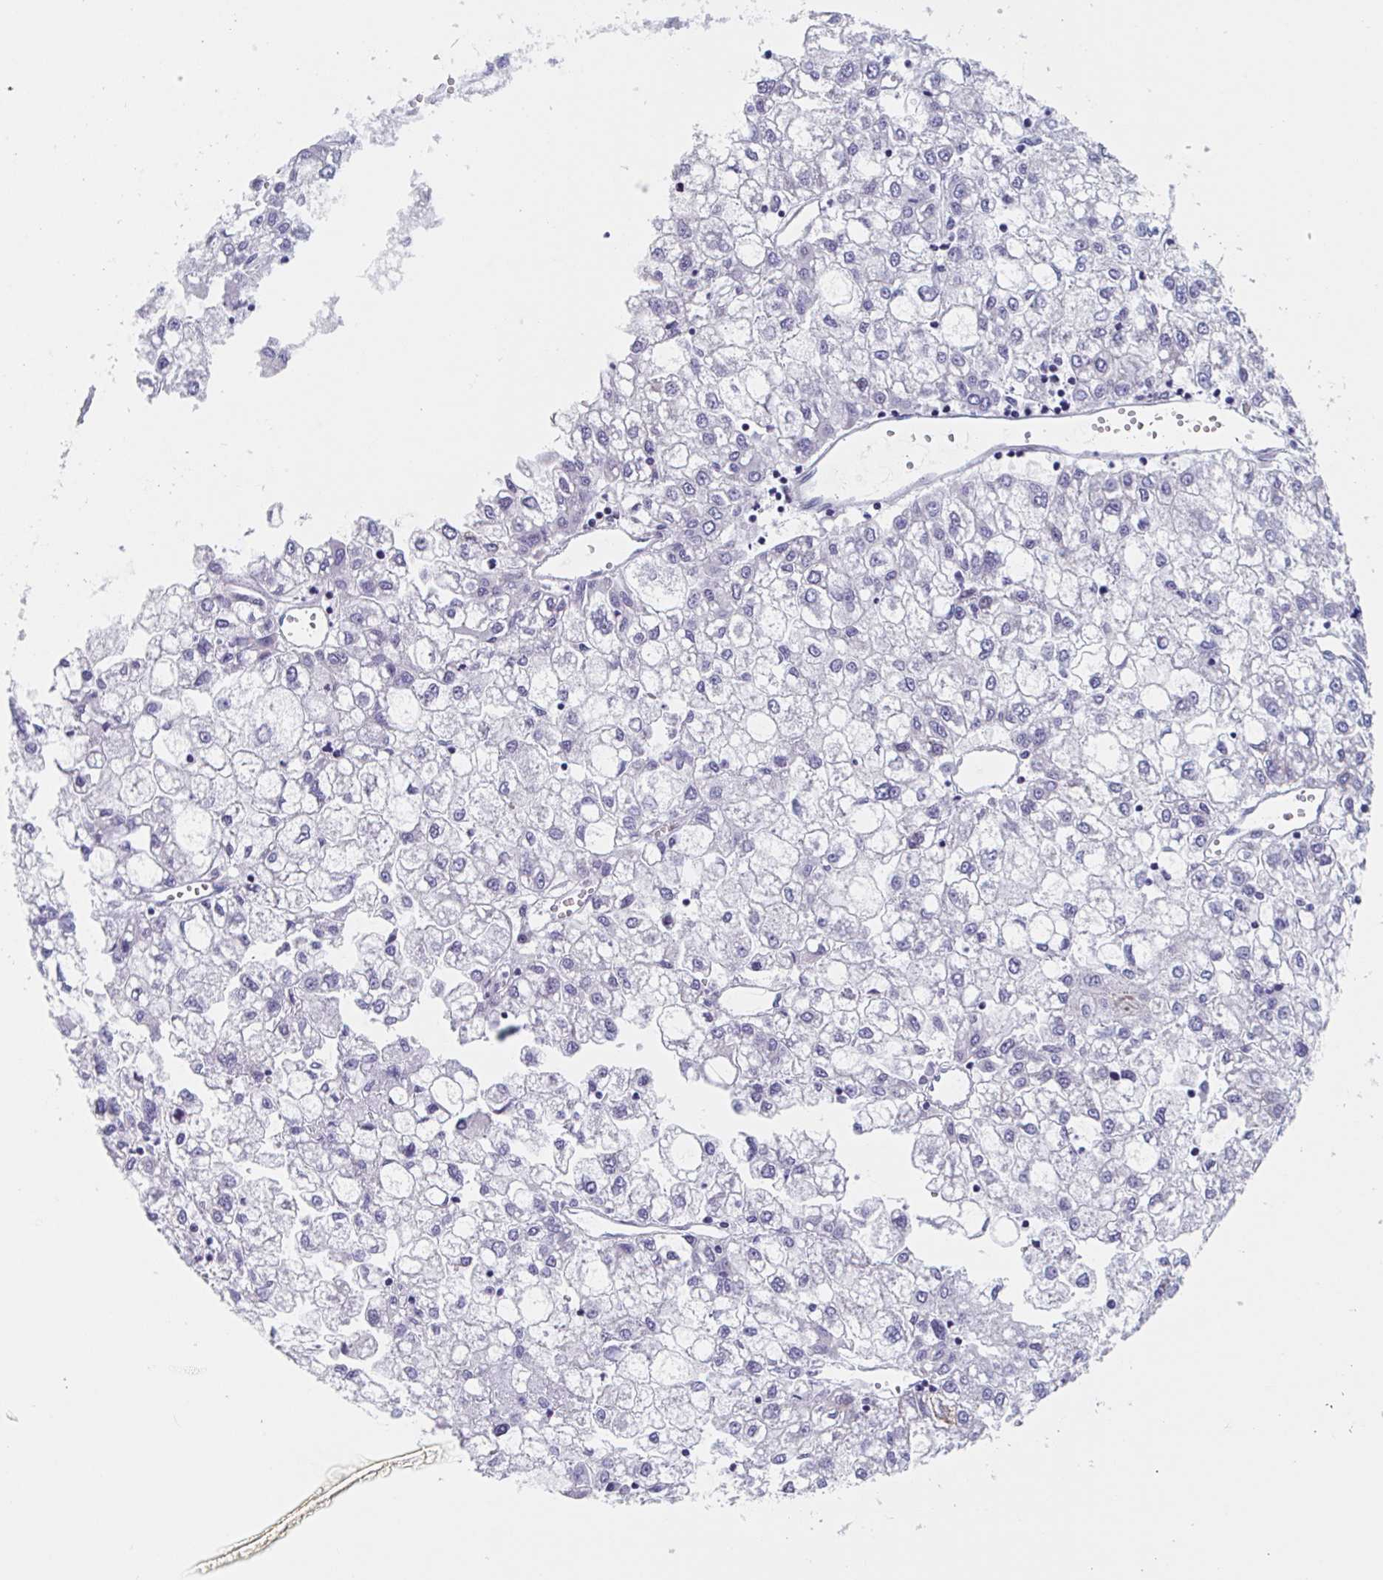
{"staining": {"intensity": "negative", "quantity": "none", "location": "none"}, "tissue": "liver cancer", "cell_type": "Tumor cells", "image_type": "cancer", "snomed": [{"axis": "morphology", "description": "Carcinoma, Hepatocellular, NOS"}, {"axis": "topography", "description": "Liver"}], "caption": "Human hepatocellular carcinoma (liver) stained for a protein using immunohistochemistry (IHC) displays no staining in tumor cells.", "gene": "DUXA", "patient": {"sex": "male", "age": 40}}